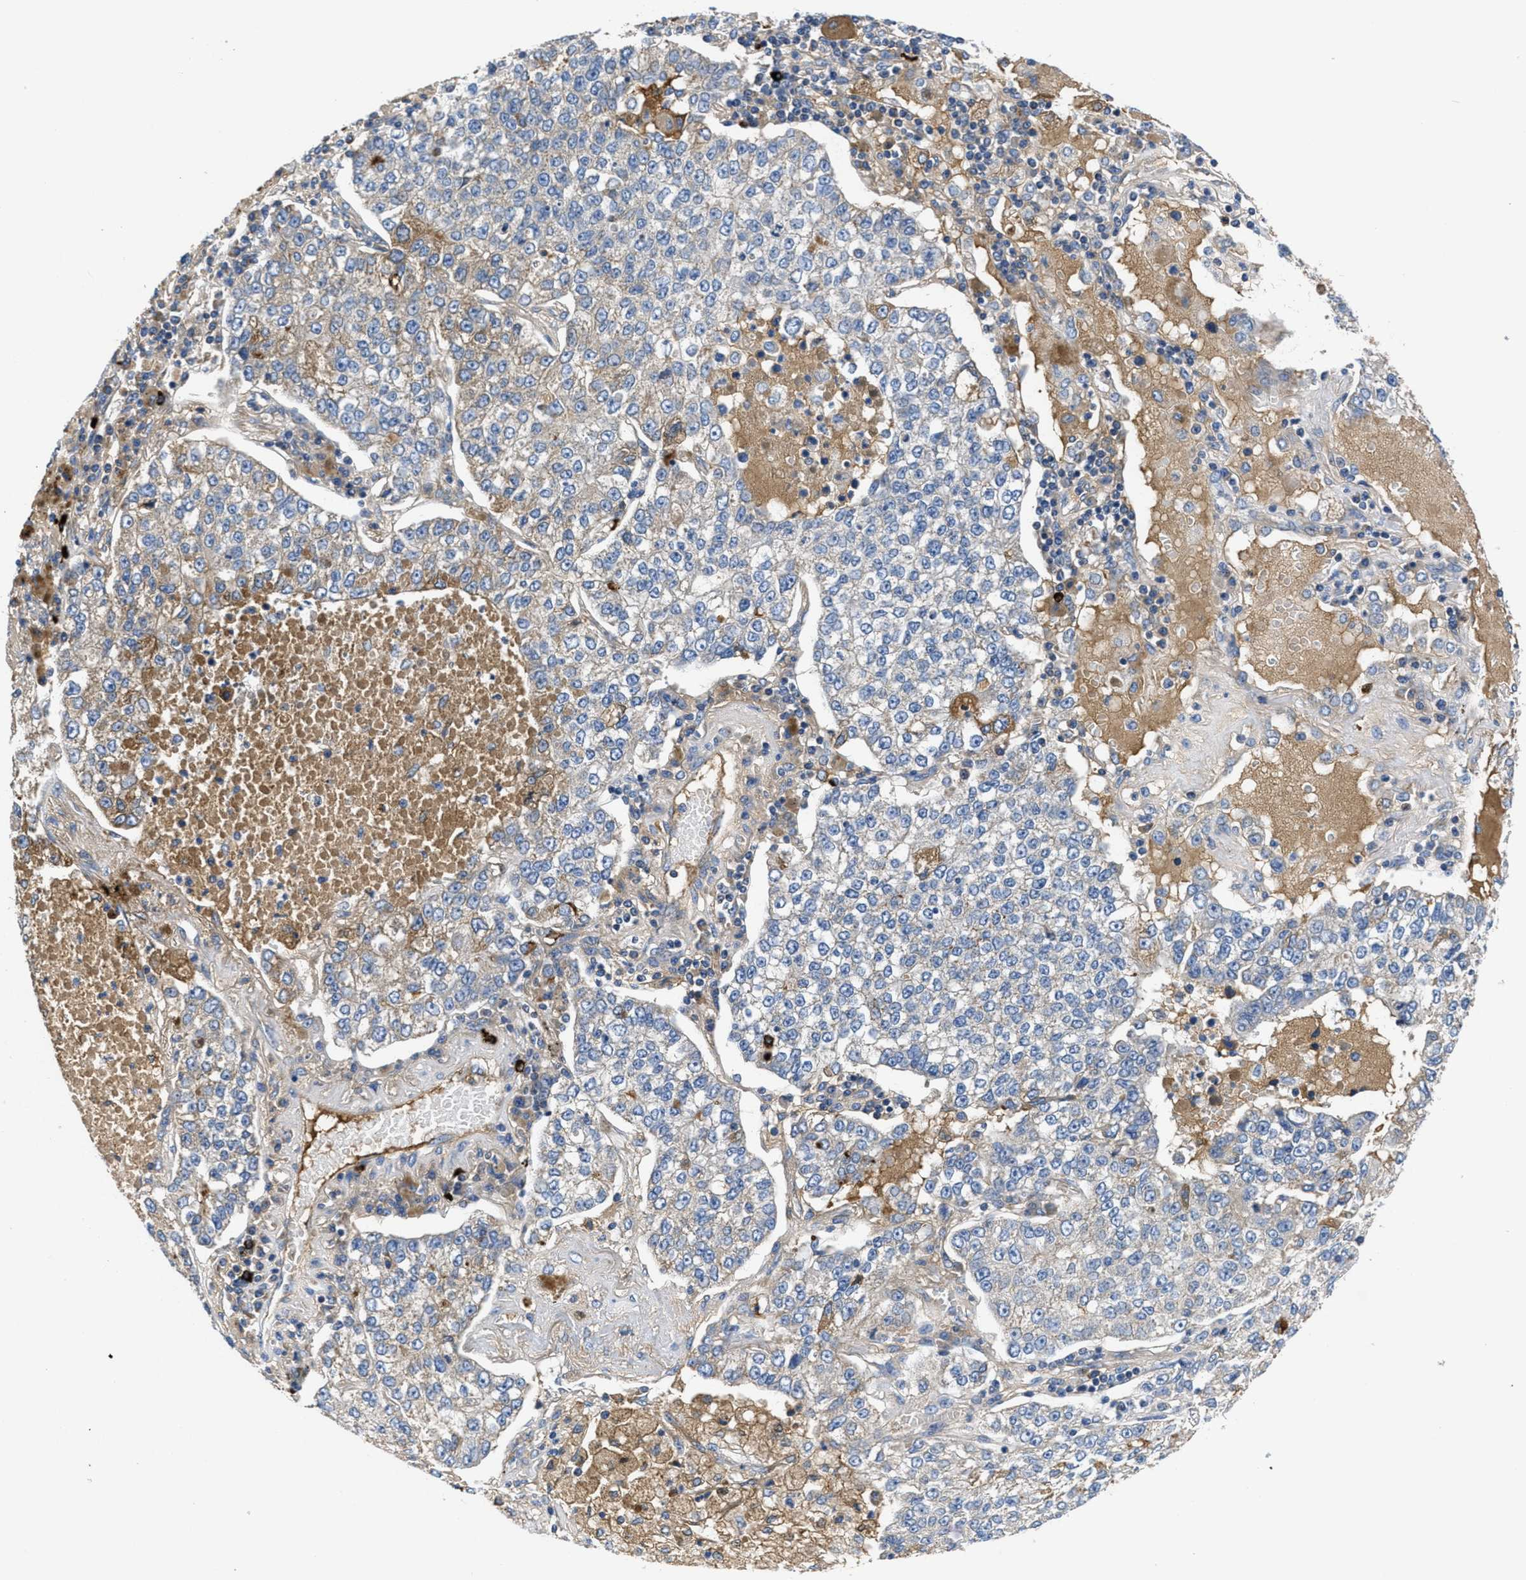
{"staining": {"intensity": "moderate", "quantity": "<25%", "location": "cytoplasmic/membranous"}, "tissue": "lung cancer", "cell_type": "Tumor cells", "image_type": "cancer", "snomed": [{"axis": "morphology", "description": "Adenocarcinoma, NOS"}, {"axis": "topography", "description": "Lung"}], "caption": "Immunohistochemical staining of adenocarcinoma (lung) displays moderate cytoplasmic/membranous protein expression in approximately <25% of tumor cells. The staining was performed using DAB, with brown indicating positive protein expression. Nuclei are stained blue with hematoxylin.", "gene": "GALK1", "patient": {"sex": "male", "age": 49}}